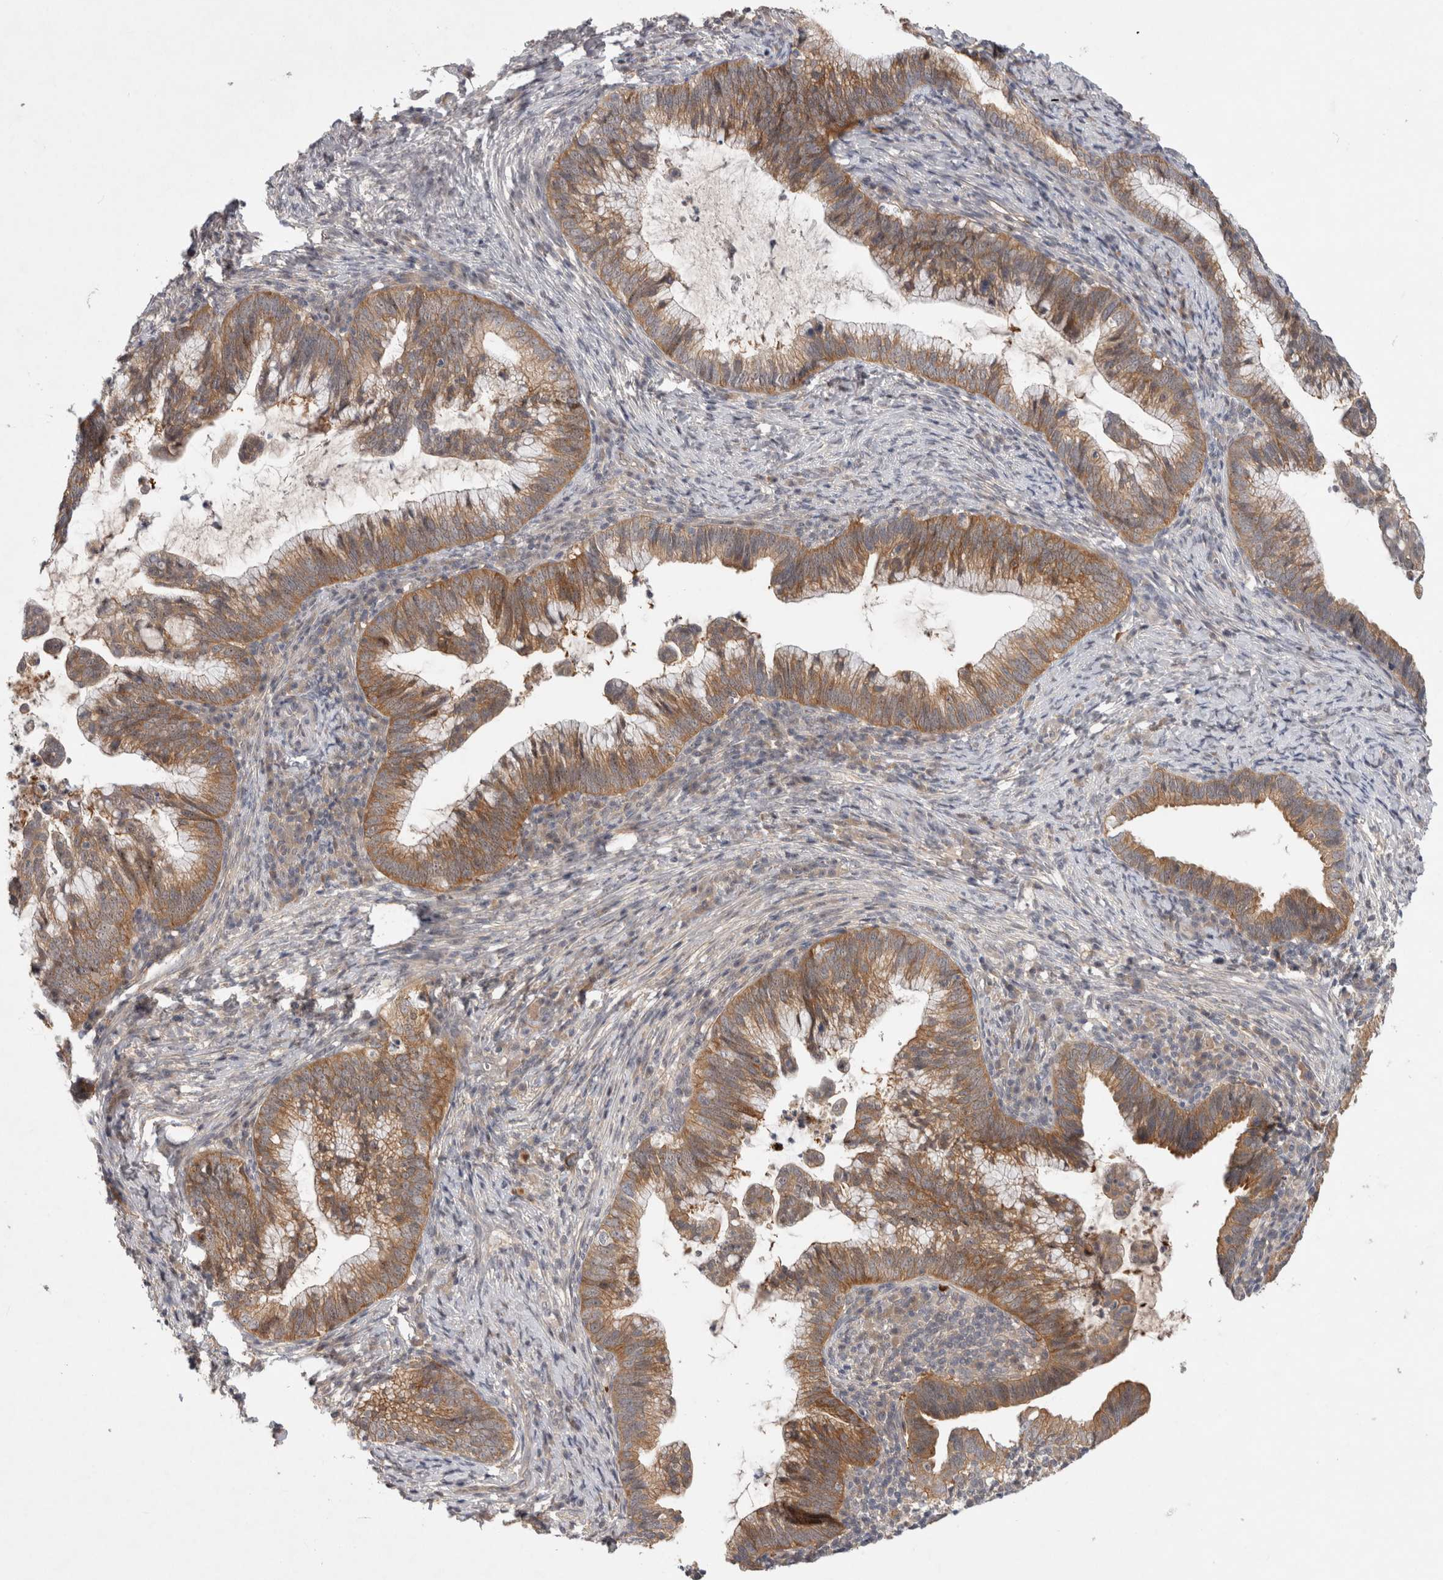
{"staining": {"intensity": "moderate", "quantity": ">75%", "location": "cytoplasmic/membranous"}, "tissue": "cervical cancer", "cell_type": "Tumor cells", "image_type": "cancer", "snomed": [{"axis": "morphology", "description": "Adenocarcinoma, NOS"}, {"axis": "topography", "description": "Cervix"}], "caption": "DAB immunohistochemical staining of human cervical cancer shows moderate cytoplasmic/membranous protein expression in approximately >75% of tumor cells.", "gene": "CERS3", "patient": {"sex": "female", "age": 36}}